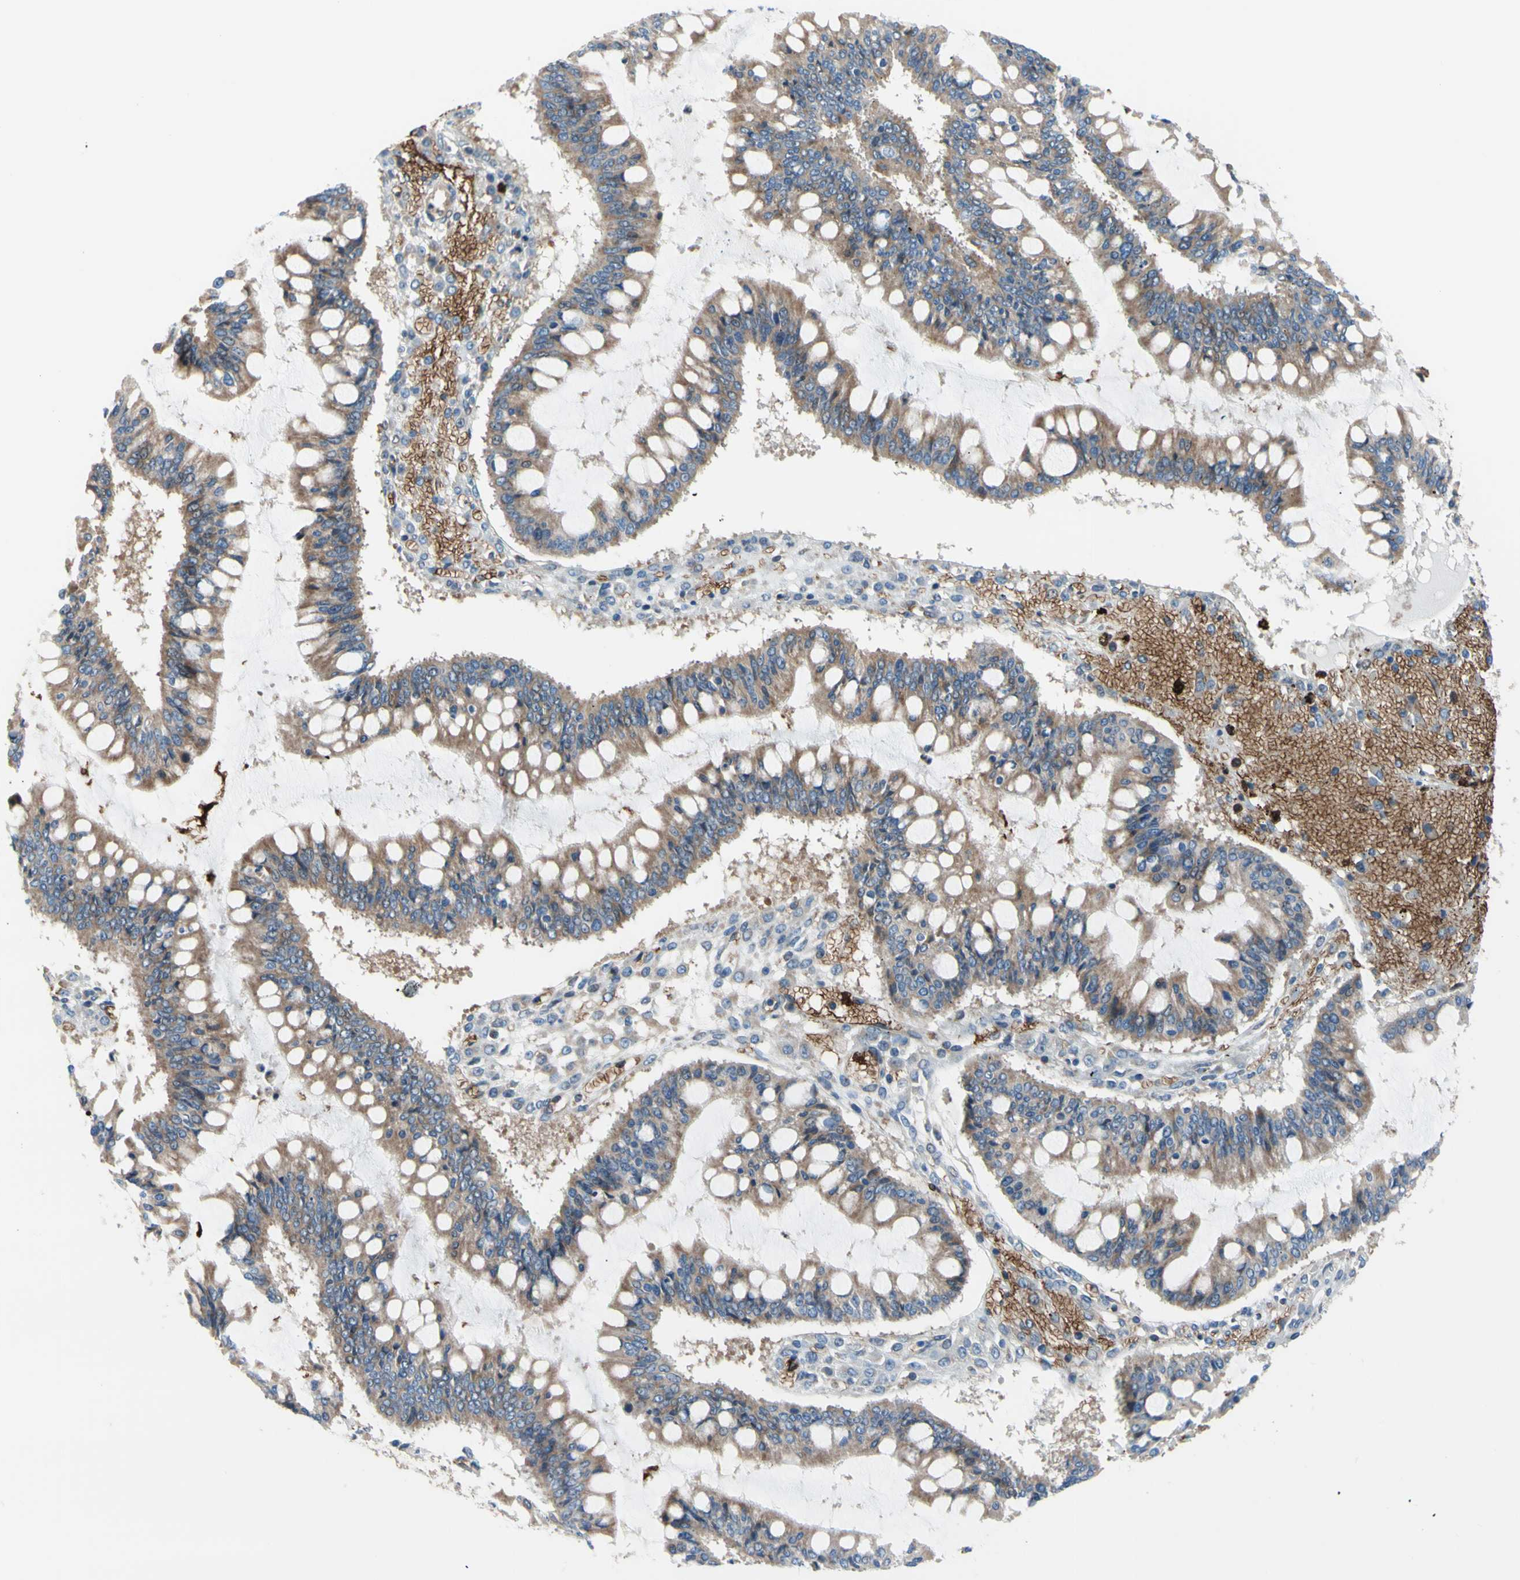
{"staining": {"intensity": "weak", "quantity": ">75%", "location": "cytoplasmic/membranous"}, "tissue": "ovarian cancer", "cell_type": "Tumor cells", "image_type": "cancer", "snomed": [{"axis": "morphology", "description": "Cystadenocarcinoma, mucinous, NOS"}, {"axis": "topography", "description": "Ovary"}], "caption": "Brown immunohistochemical staining in human ovarian cancer (mucinous cystadenocarcinoma) shows weak cytoplasmic/membranous expression in approximately >75% of tumor cells.", "gene": "USP9X", "patient": {"sex": "female", "age": 73}}